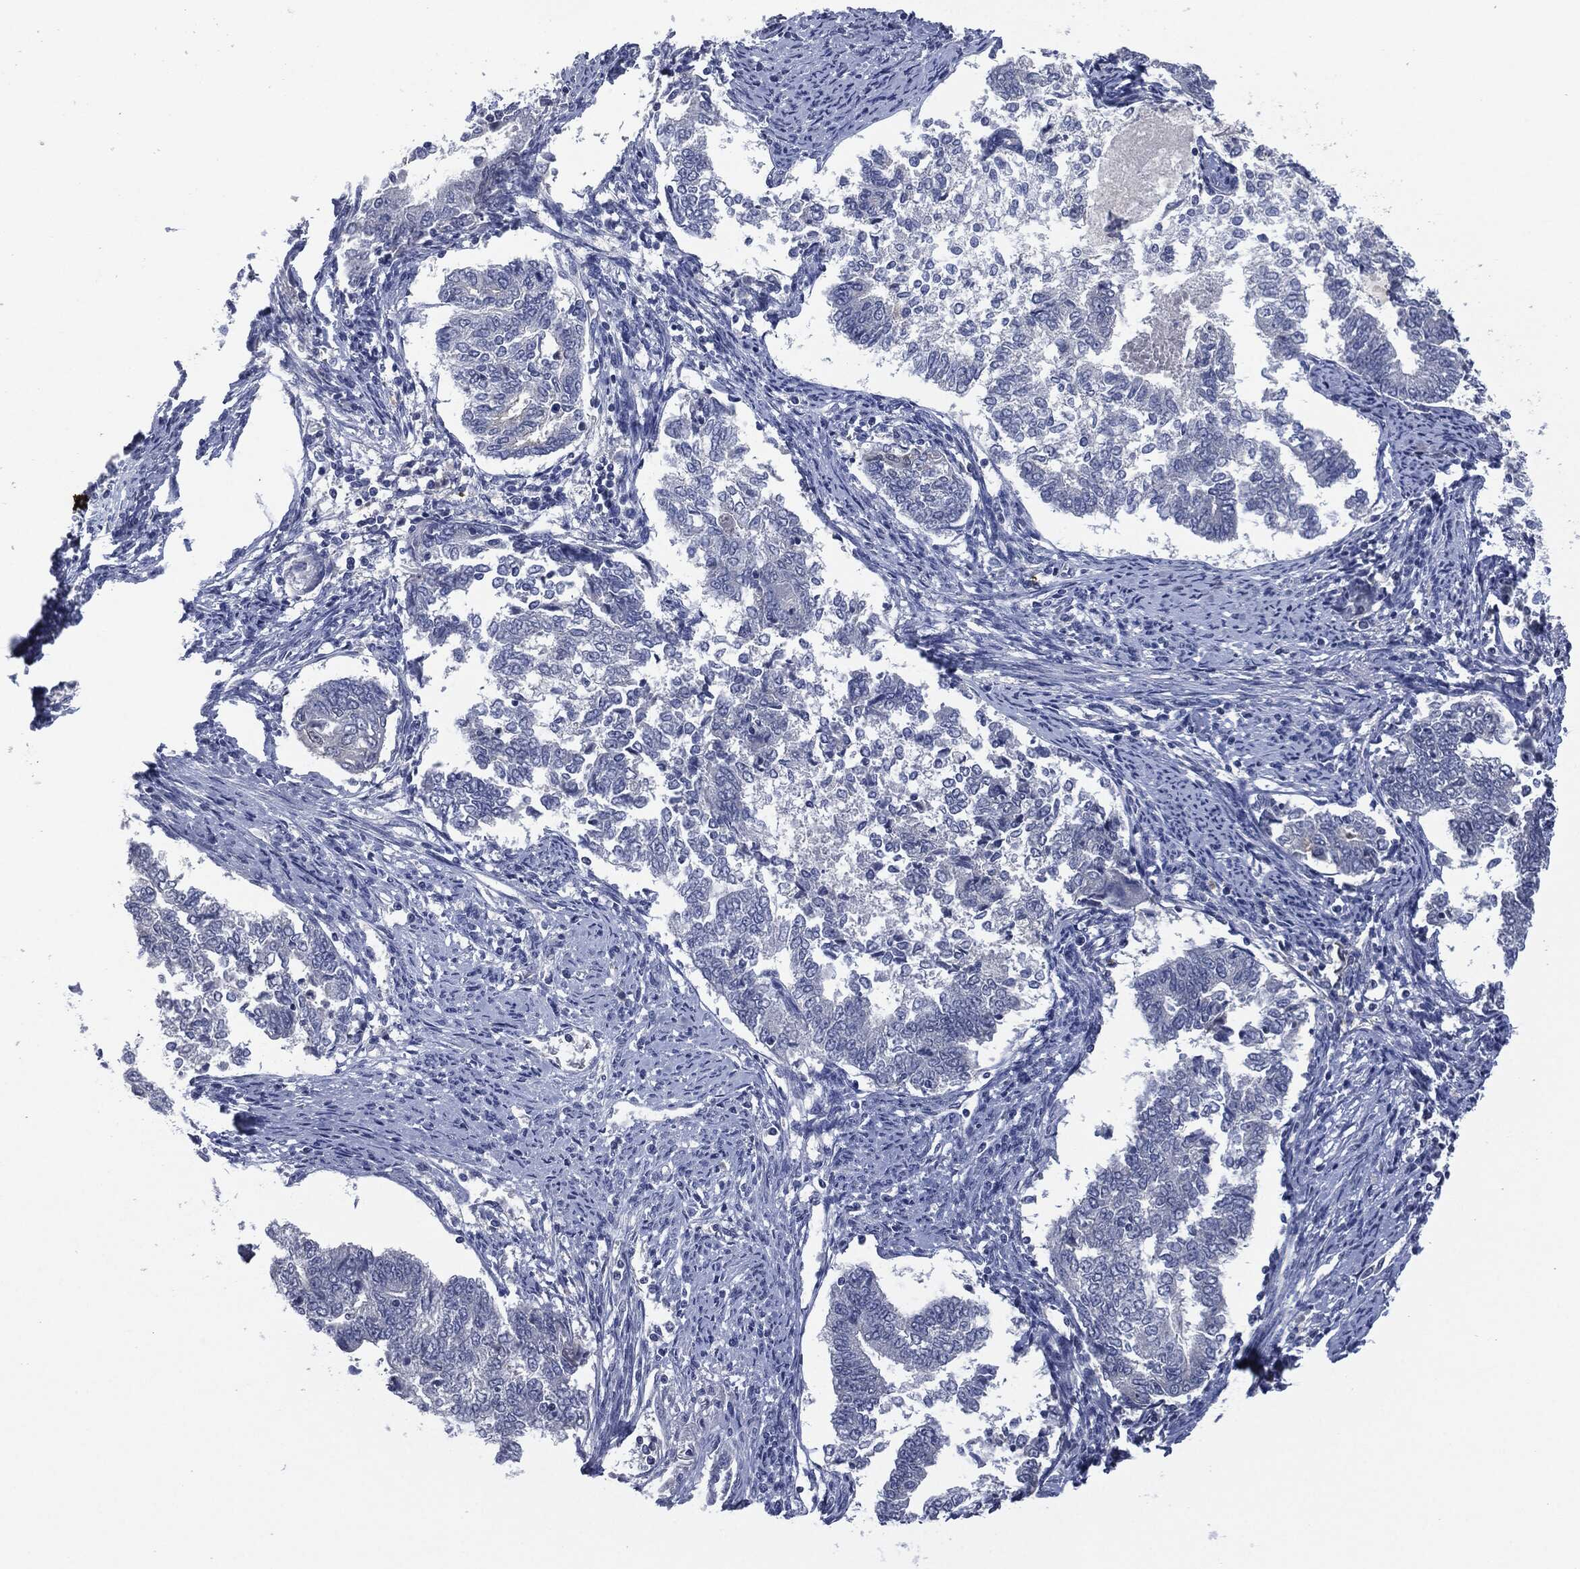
{"staining": {"intensity": "negative", "quantity": "none", "location": "none"}, "tissue": "endometrial cancer", "cell_type": "Tumor cells", "image_type": "cancer", "snomed": [{"axis": "morphology", "description": "Adenocarcinoma, NOS"}, {"axis": "topography", "description": "Endometrium"}], "caption": "Immunohistochemistry micrograph of neoplastic tissue: human endometrial cancer (adenocarcinoma) stained with DAB exhibits no significant protein positivity in tumor cells.", "gene": "IL1RN", "patient": {"sex": "female", "age": 65}}